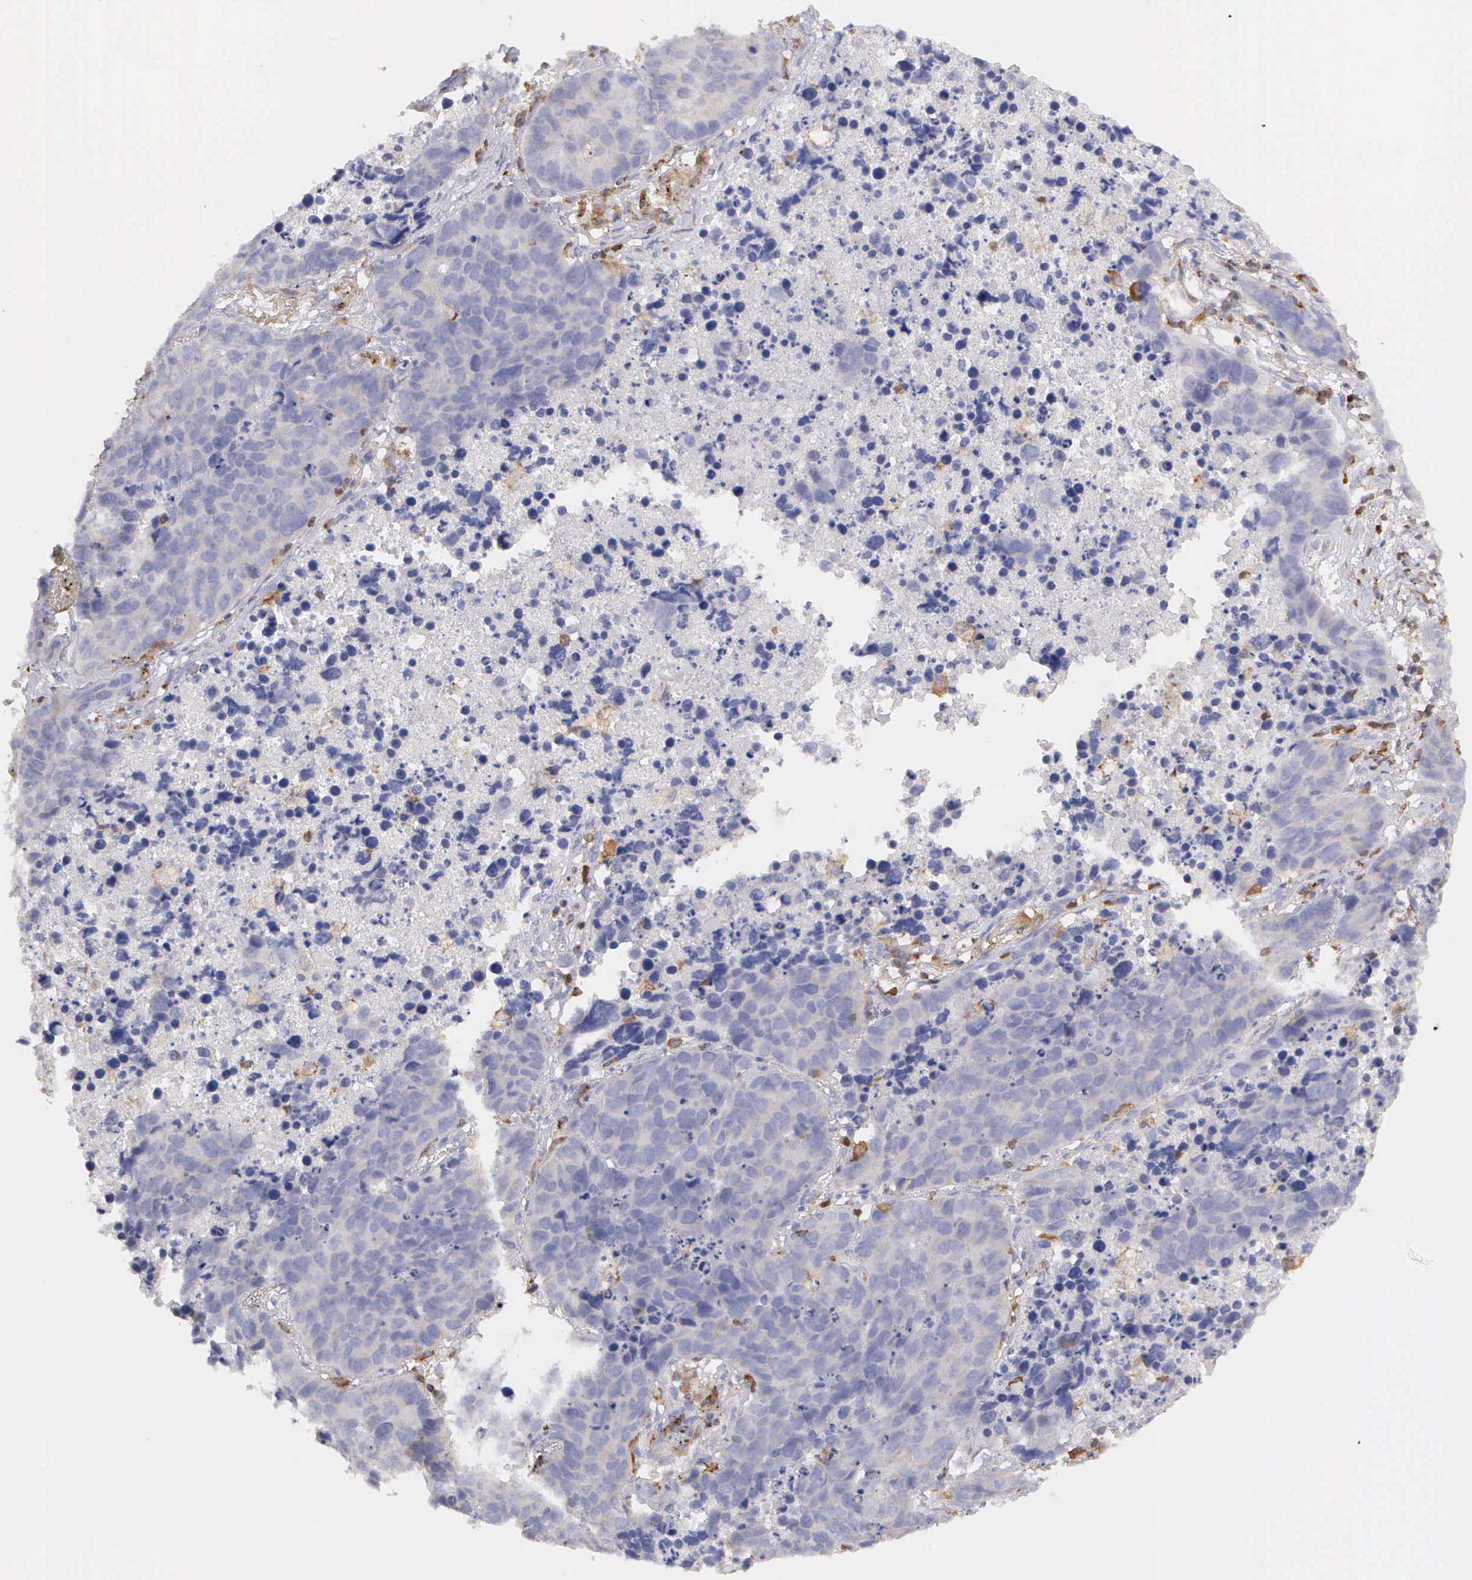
{"staining": {"intensity": "negative", "quantity": "none", "location": "none"}, "tissue": "lung cancer", "cell_type": "Tumor cells", "image_type": "cancer", "snomed": [{"axis": "morphology", "description": "Carcinoid, malignant, NOS"}, {"axis": "topography", "description": "Lung"}], "caption": "A histopathology image of lung cancer stained for a protein demonstrates no brown staining in tumor cells.", "gene": "ARHGAP4", "patient": {"sex": "male", "age": 60}}